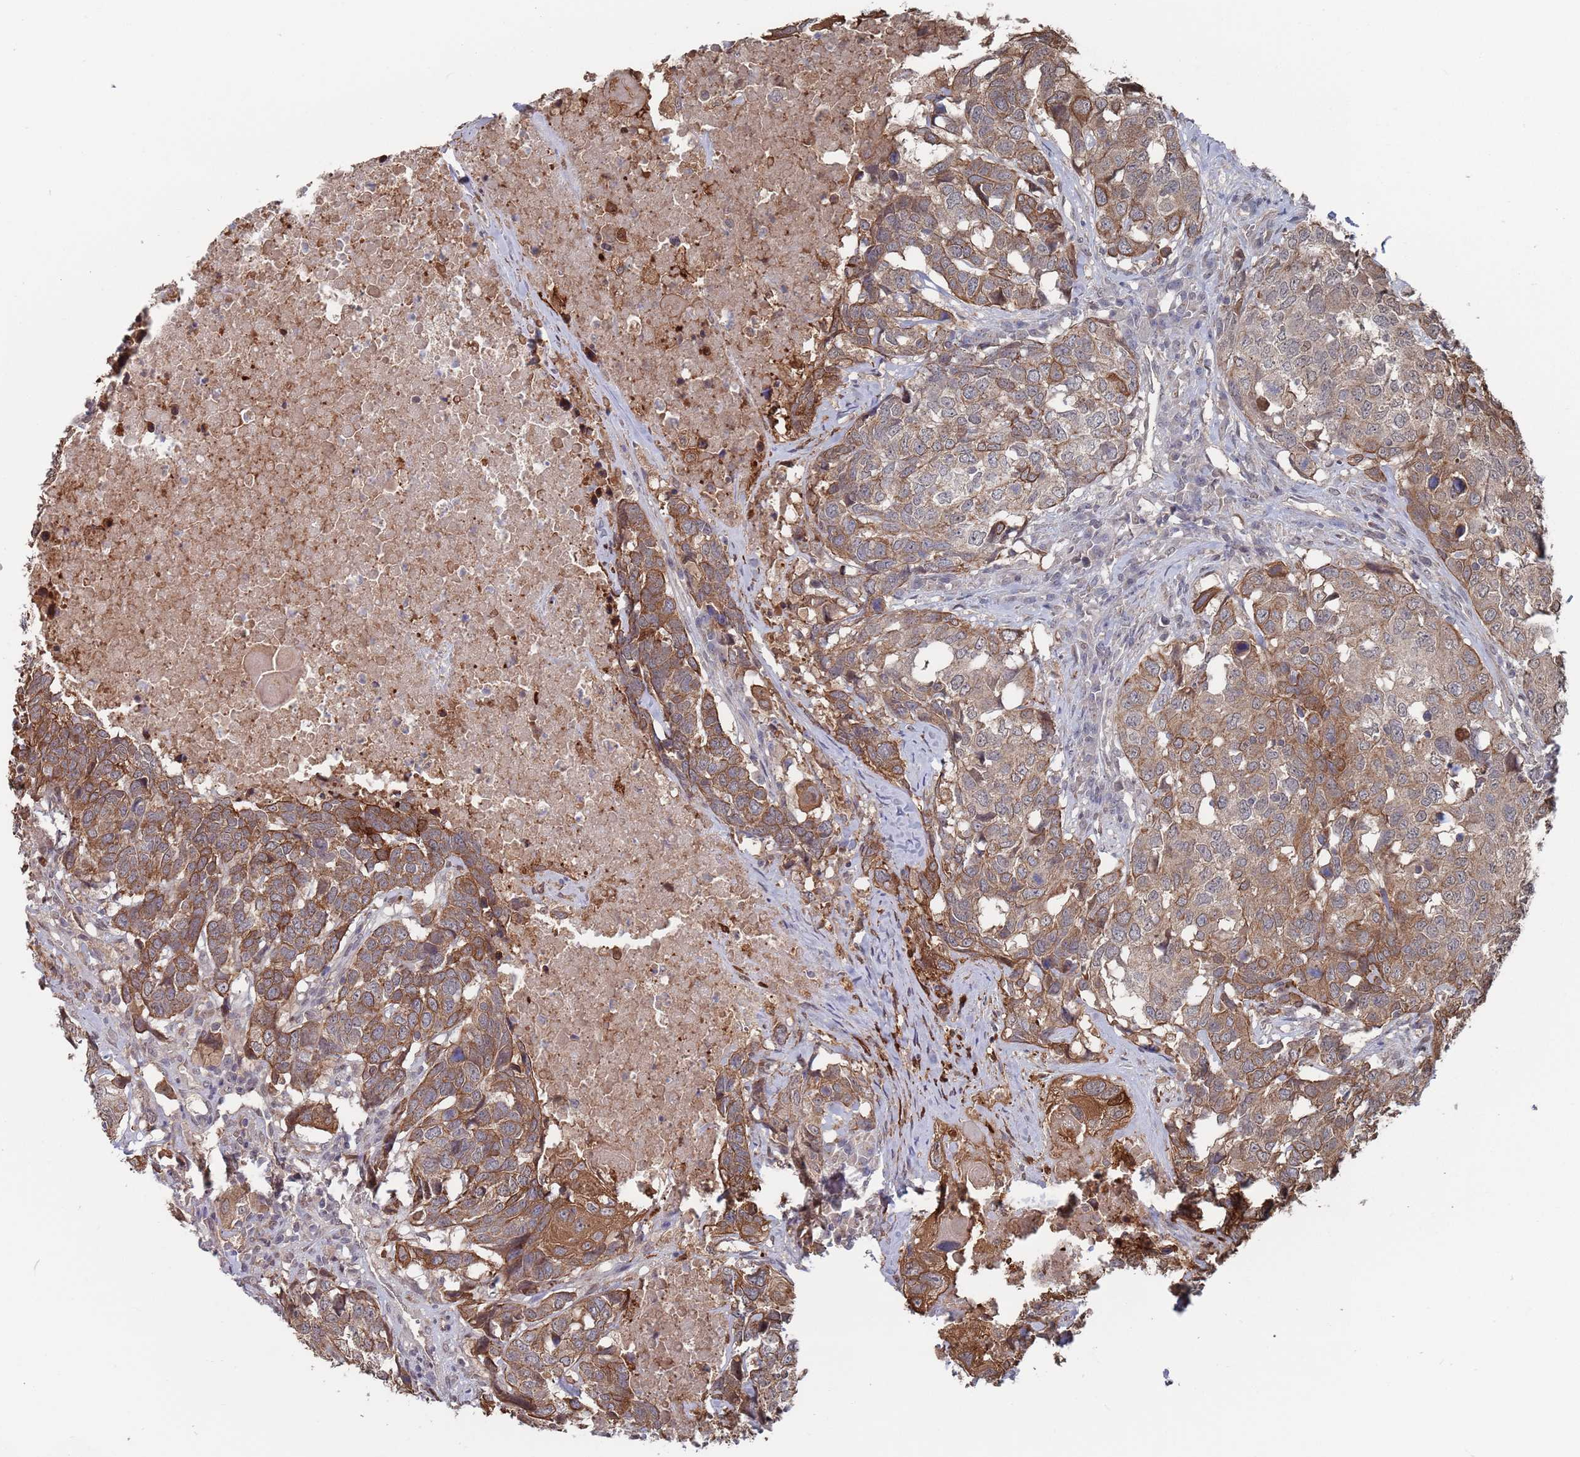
{"staining": {"intensity": "moderate", "quantity": "25%-75%", "location": "cytoplasmic/membranous"}, "tissue": "head and neck cancer", "cell_type": "Tumor cells", "image_type": "cancer", "snomed": [{"axis": "morphology", "description": "Squamous cell carcinoma, NOS"}, {"axis": "topography", "description": "Head-Neck"}], "caption": "Brown immunohistochemical staining in human head and neck cancer shows moderate cytoplasmic/membranous positivity in approximately 25%-75% of tumor cells.", "gene": "DGKD", "patient": {"sex": "male", "age": 66}}